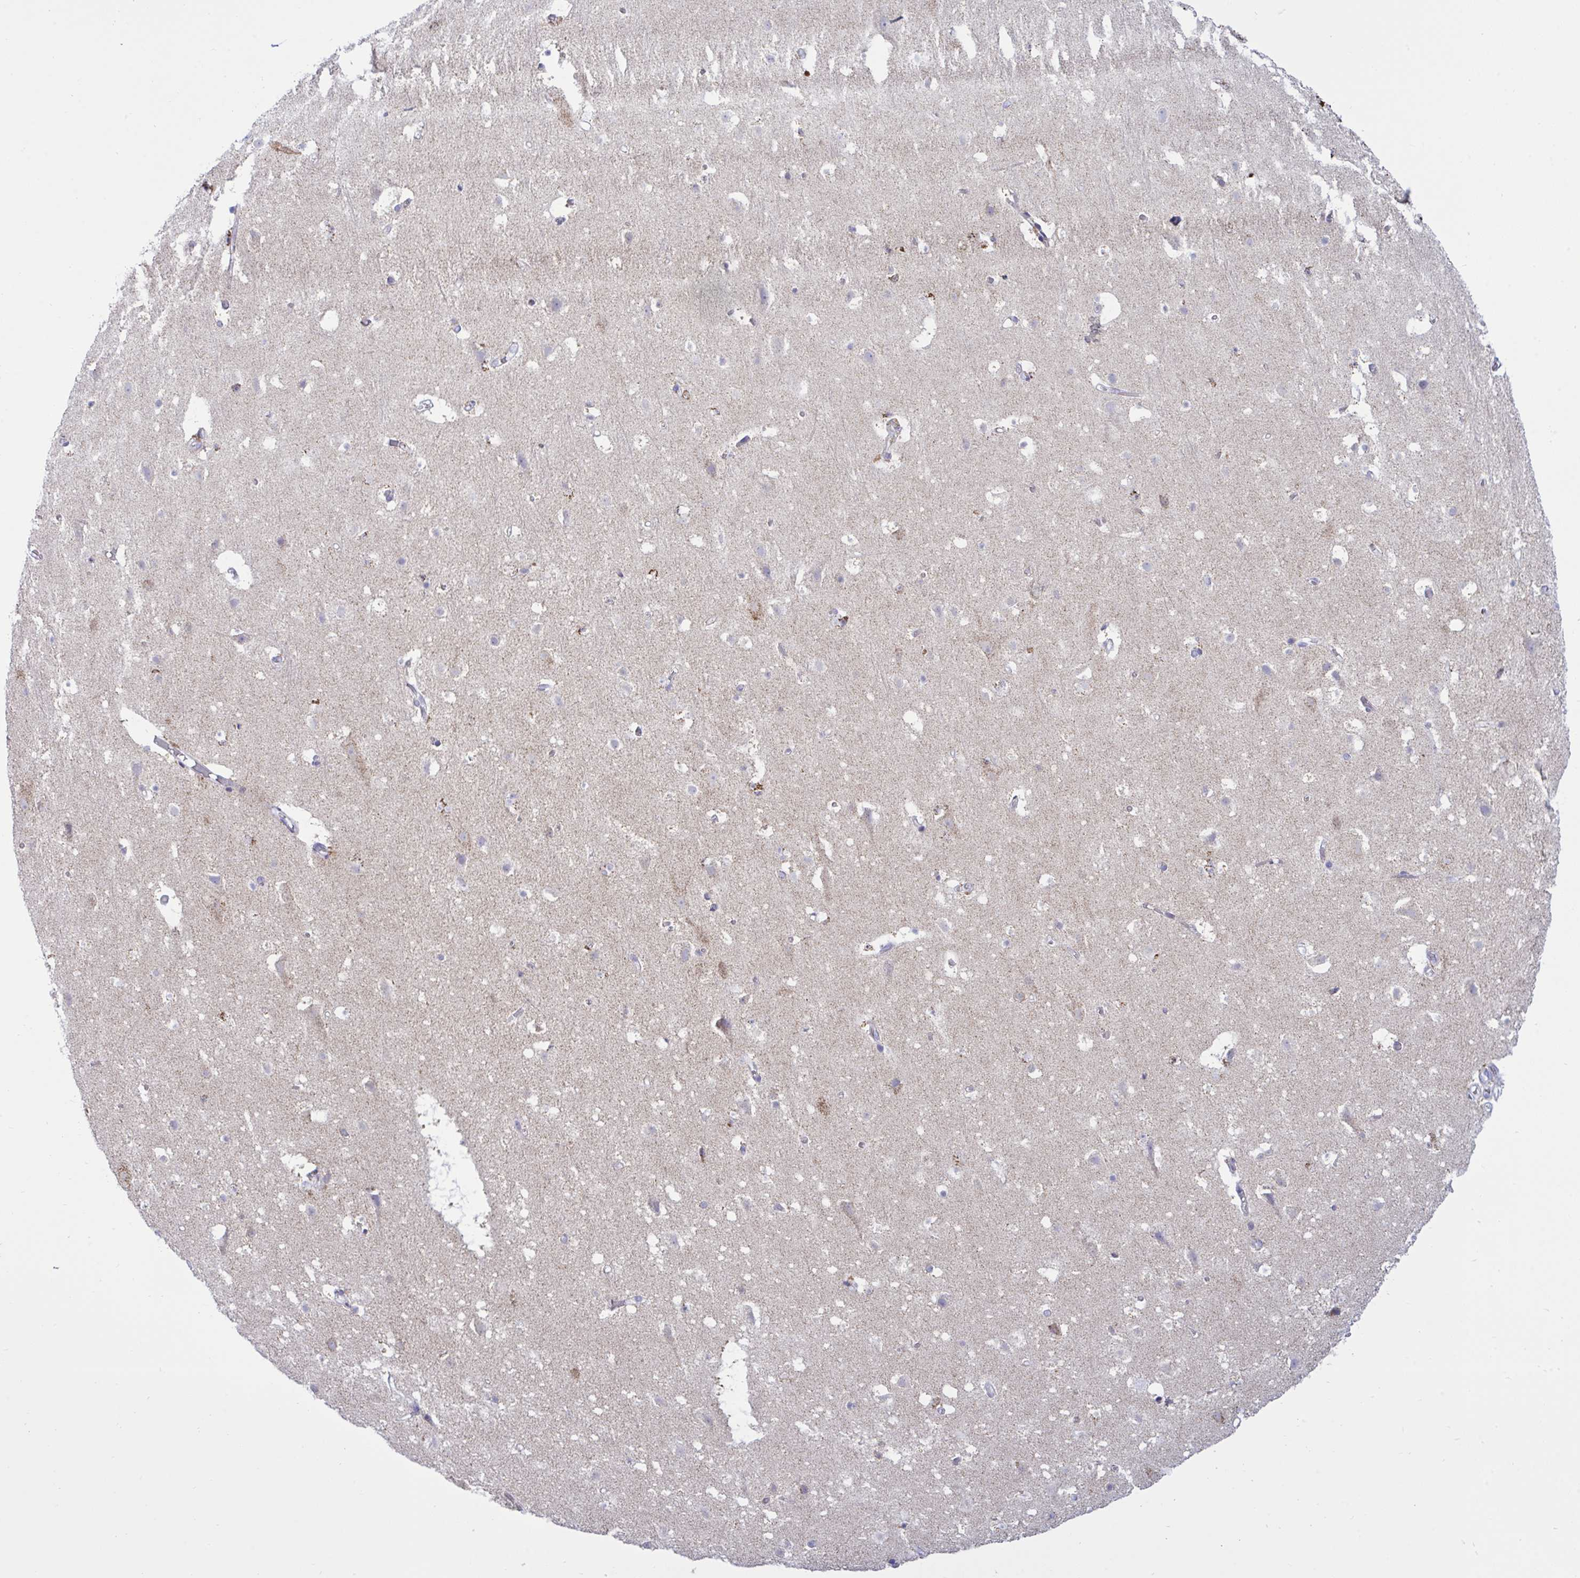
{"staining": {"intensity": "weak", "quantity": "<25%", "location": "cytoplasmic/membranous"}, "tissue": "cerebral cortex", "cell_type": "Endothelial cells", "image_type": "normal", "snomed": [{"axis": "morphology", "description": "Normal tissue, NOS"}, {"axis": "topography", "description": "Cerebral cortex"}], "caption": "Normal cerebral cortex was stained to show a protein in brown. There is no significant staining in endothelial cells. (DAB (3,3'-diaminobenzidine) immunohistochemistry, high magnification).", "gene": "HSPE1", "patient": {"sex": "female", "age": 42}}